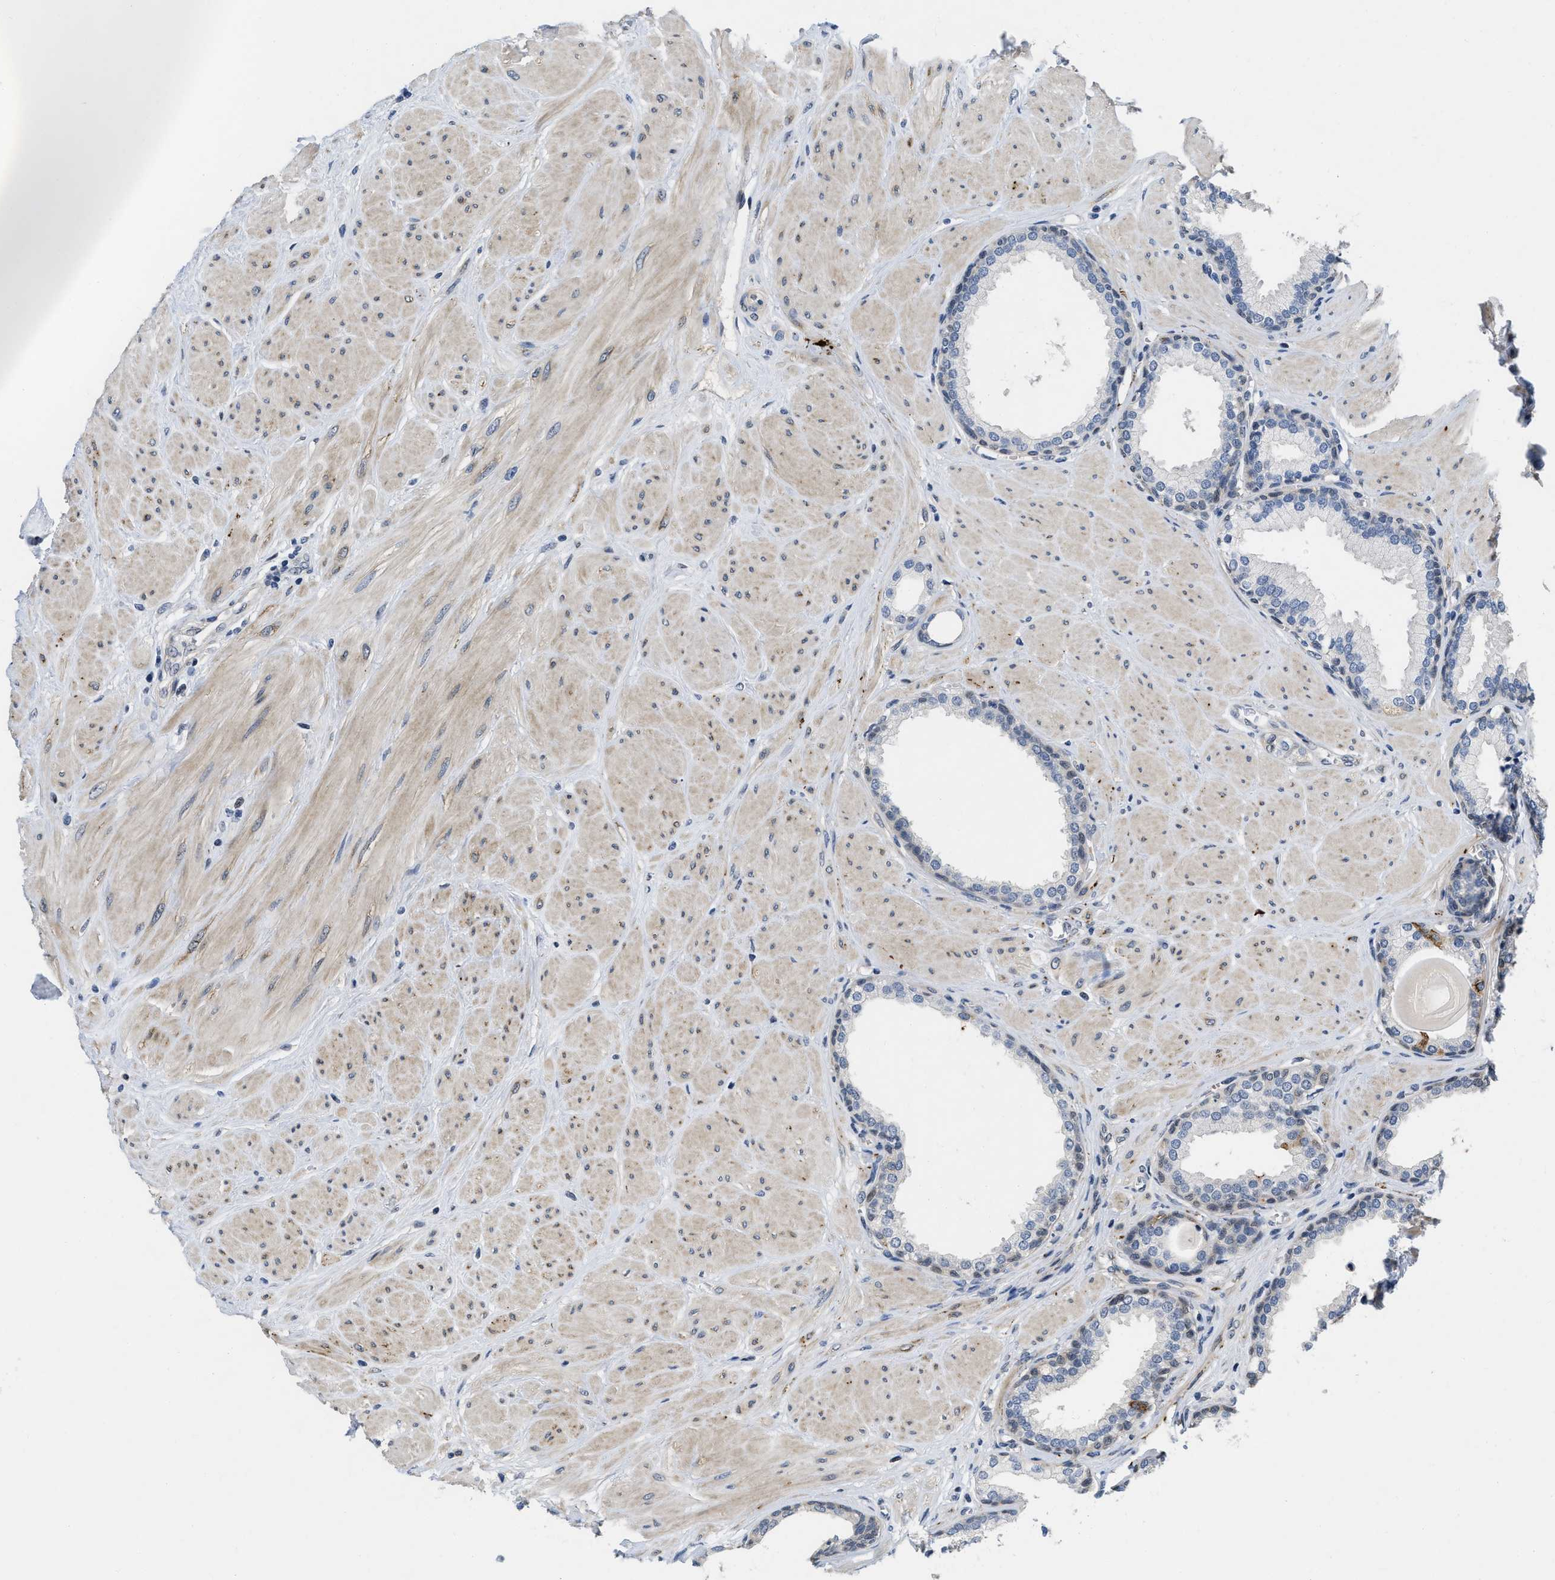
{"staining": {"intensity": "negative", "quantity": "none", "location": "none"}, "tissue": "prostate", "cell_type": "Glandular cells", "image_type": "normal", "snomed": [{"axis": "morphology", "description": "Normal tissue, NOS"}, {"axis": "topography", "description": "Prostate"}], "caption": "IHC of benign human prostate shows no staining in glandular cells. The staining was performed using DAB to visualize the protein expression in brown, while the nuclei were stained in blue with hematoxylin (Magnification: 20x).", "gene": "VIP", "patient": {"sex": "male", "age": 51}}